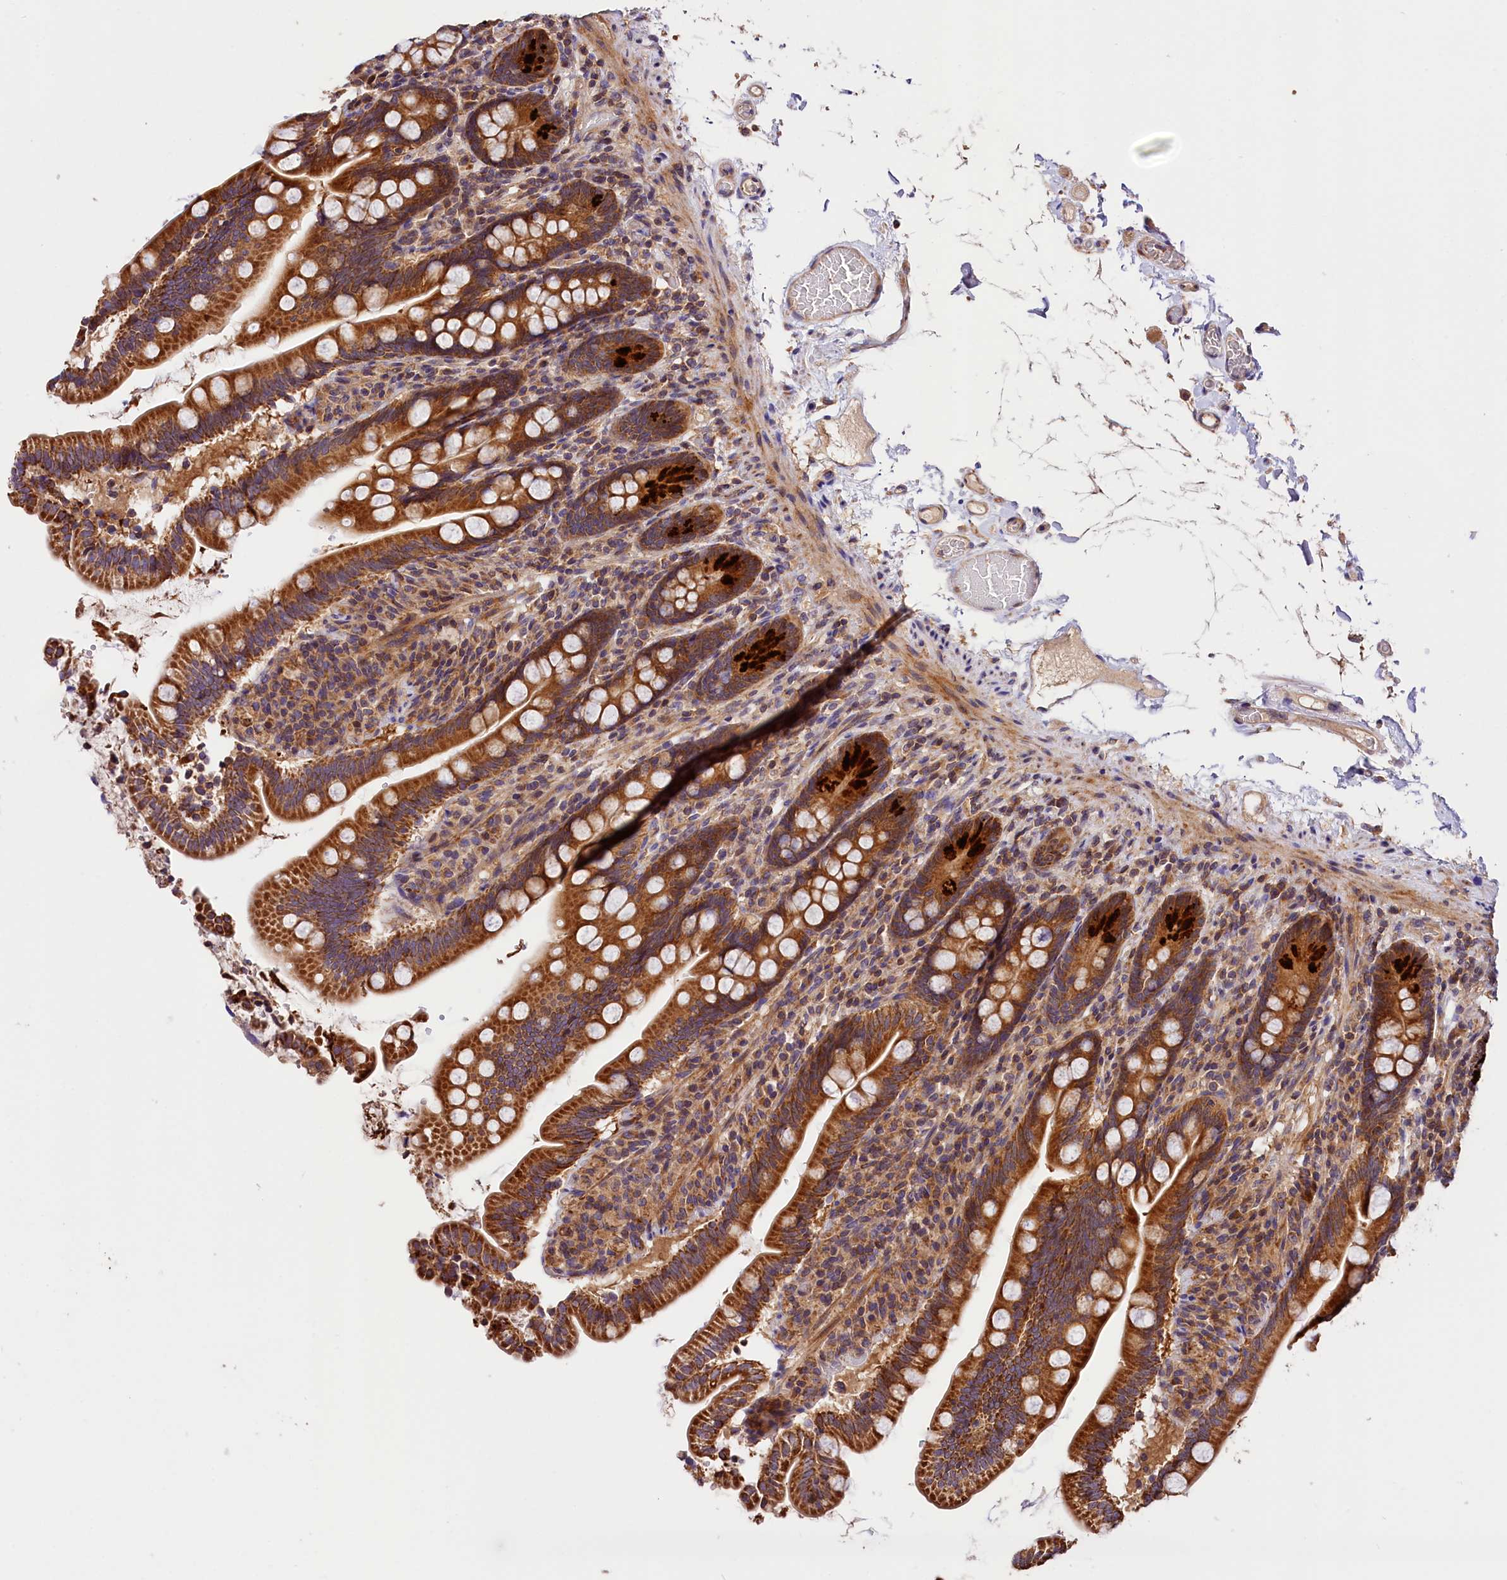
{"staining": {"intensity": "strong", "quantity": ">75%", "location": "cytoplasmic/membranous"}, "tissue": "small intestine", "cell_type": "Glandular cells", "image_type": "normal", "snomed": [{"axis": "morphology", "description": "Normal tissue, NOS"}, {"axis": "topography", "description": "Small intestine"}], "caption": "Immunohistochemistry of normal human small intestine reveals high levels of strong cytoplasmic/membranous expression in about >75% of glandular cells. (Brightfield microscopy of DAB IHC at high magnification).", "gene": "KPTN", "patient": {"sex": "female", "age": 64}}